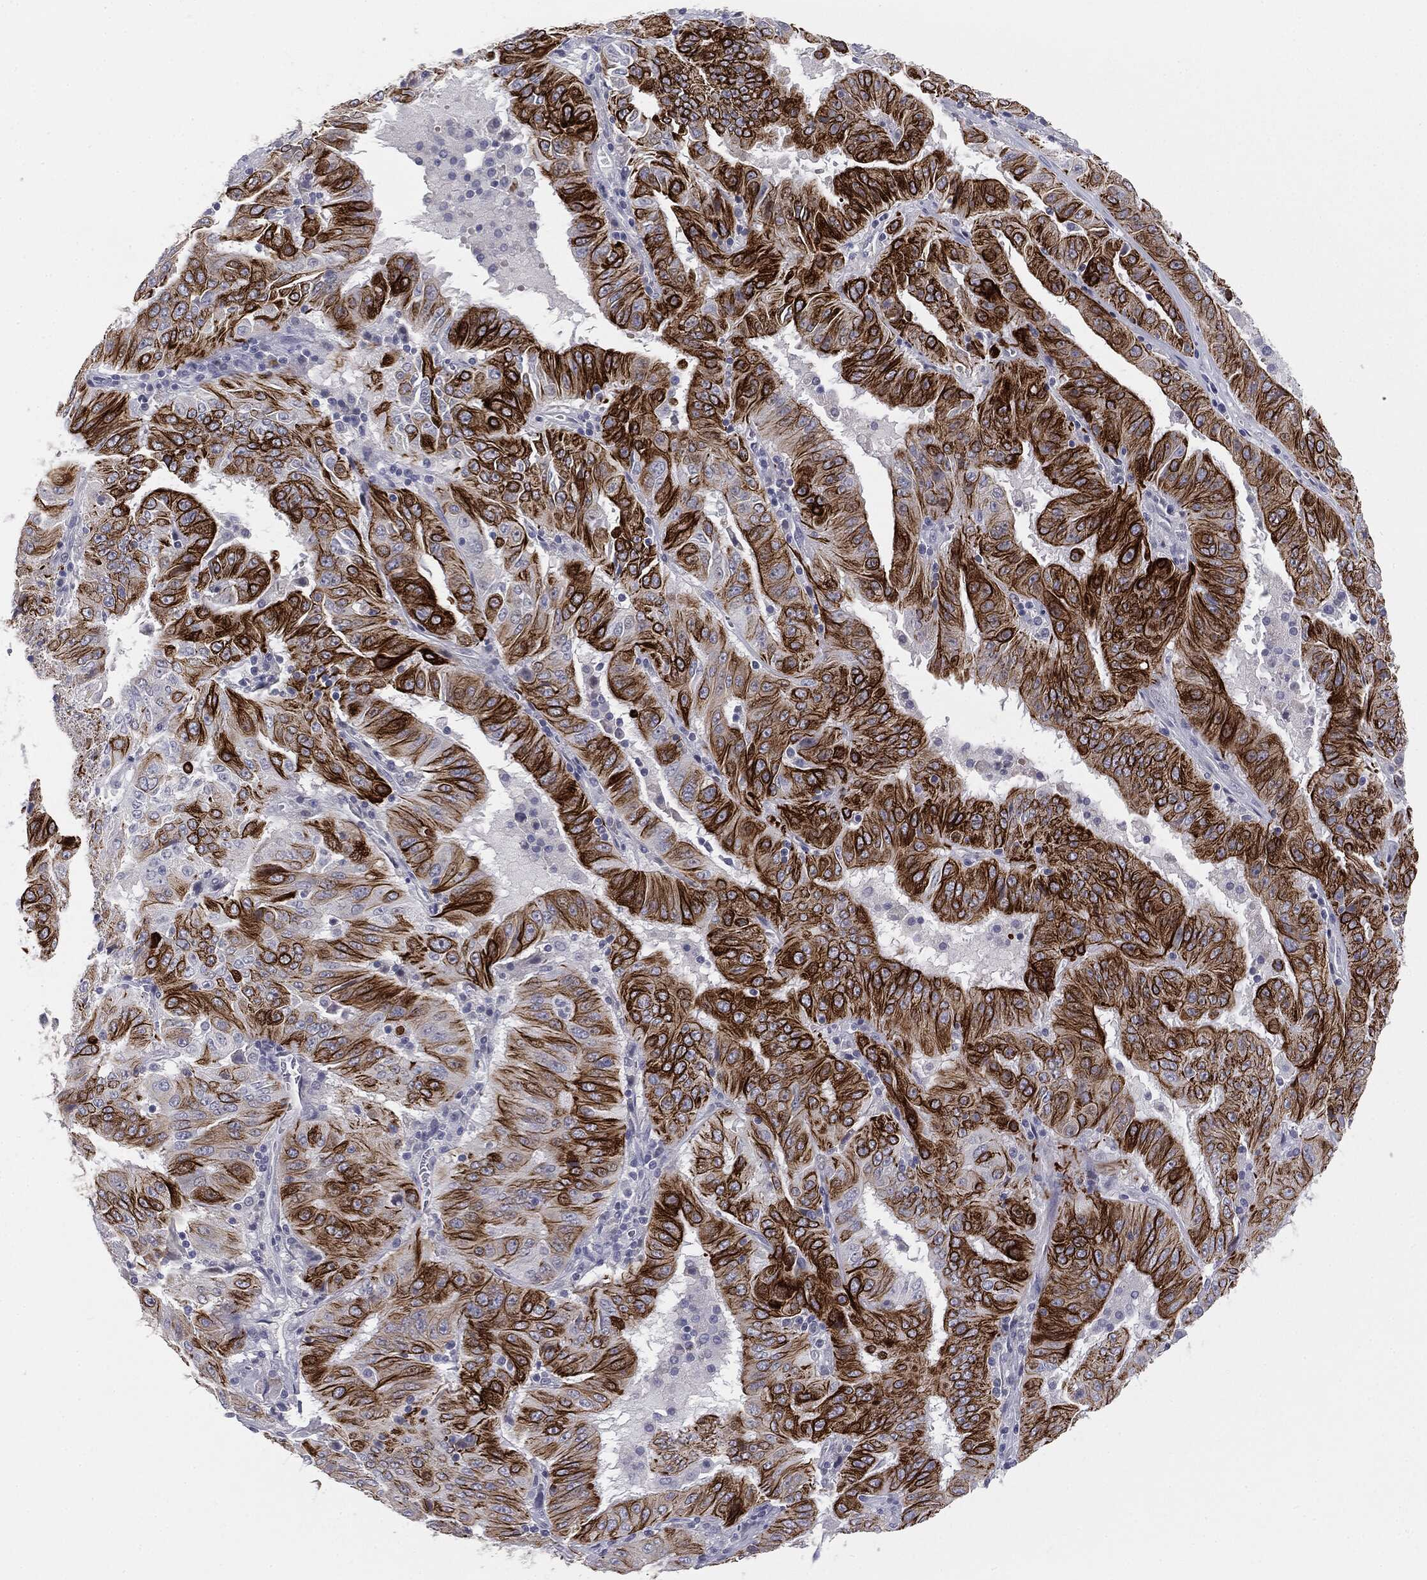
{"staining": {"intensity": "strong", "quantity": ">75%", "location": "cytoplasmic/membranous"}, "tissue": "pancreatic cancer", "cell_type": "Tumor cells", "image_type": "cancer", "snomed": [{"axis": "morphology", "description": "Adenocarcinoma, NOS"}, {"axis": "topography", "description": "Pancreas"}], "caption": "Protein staining of pancreatic cancer (adenocarcinoma) tissue shows strong cytoplasmic/membranous staining in approximately >75% of tumor cells. The protein of interest is stained brown, and the nuclei are stained in blue (DAB IHC with brightfield microscopy, high magnification).", "gene": "MUC1", "patient": {"sex": "male", "age": 63}}